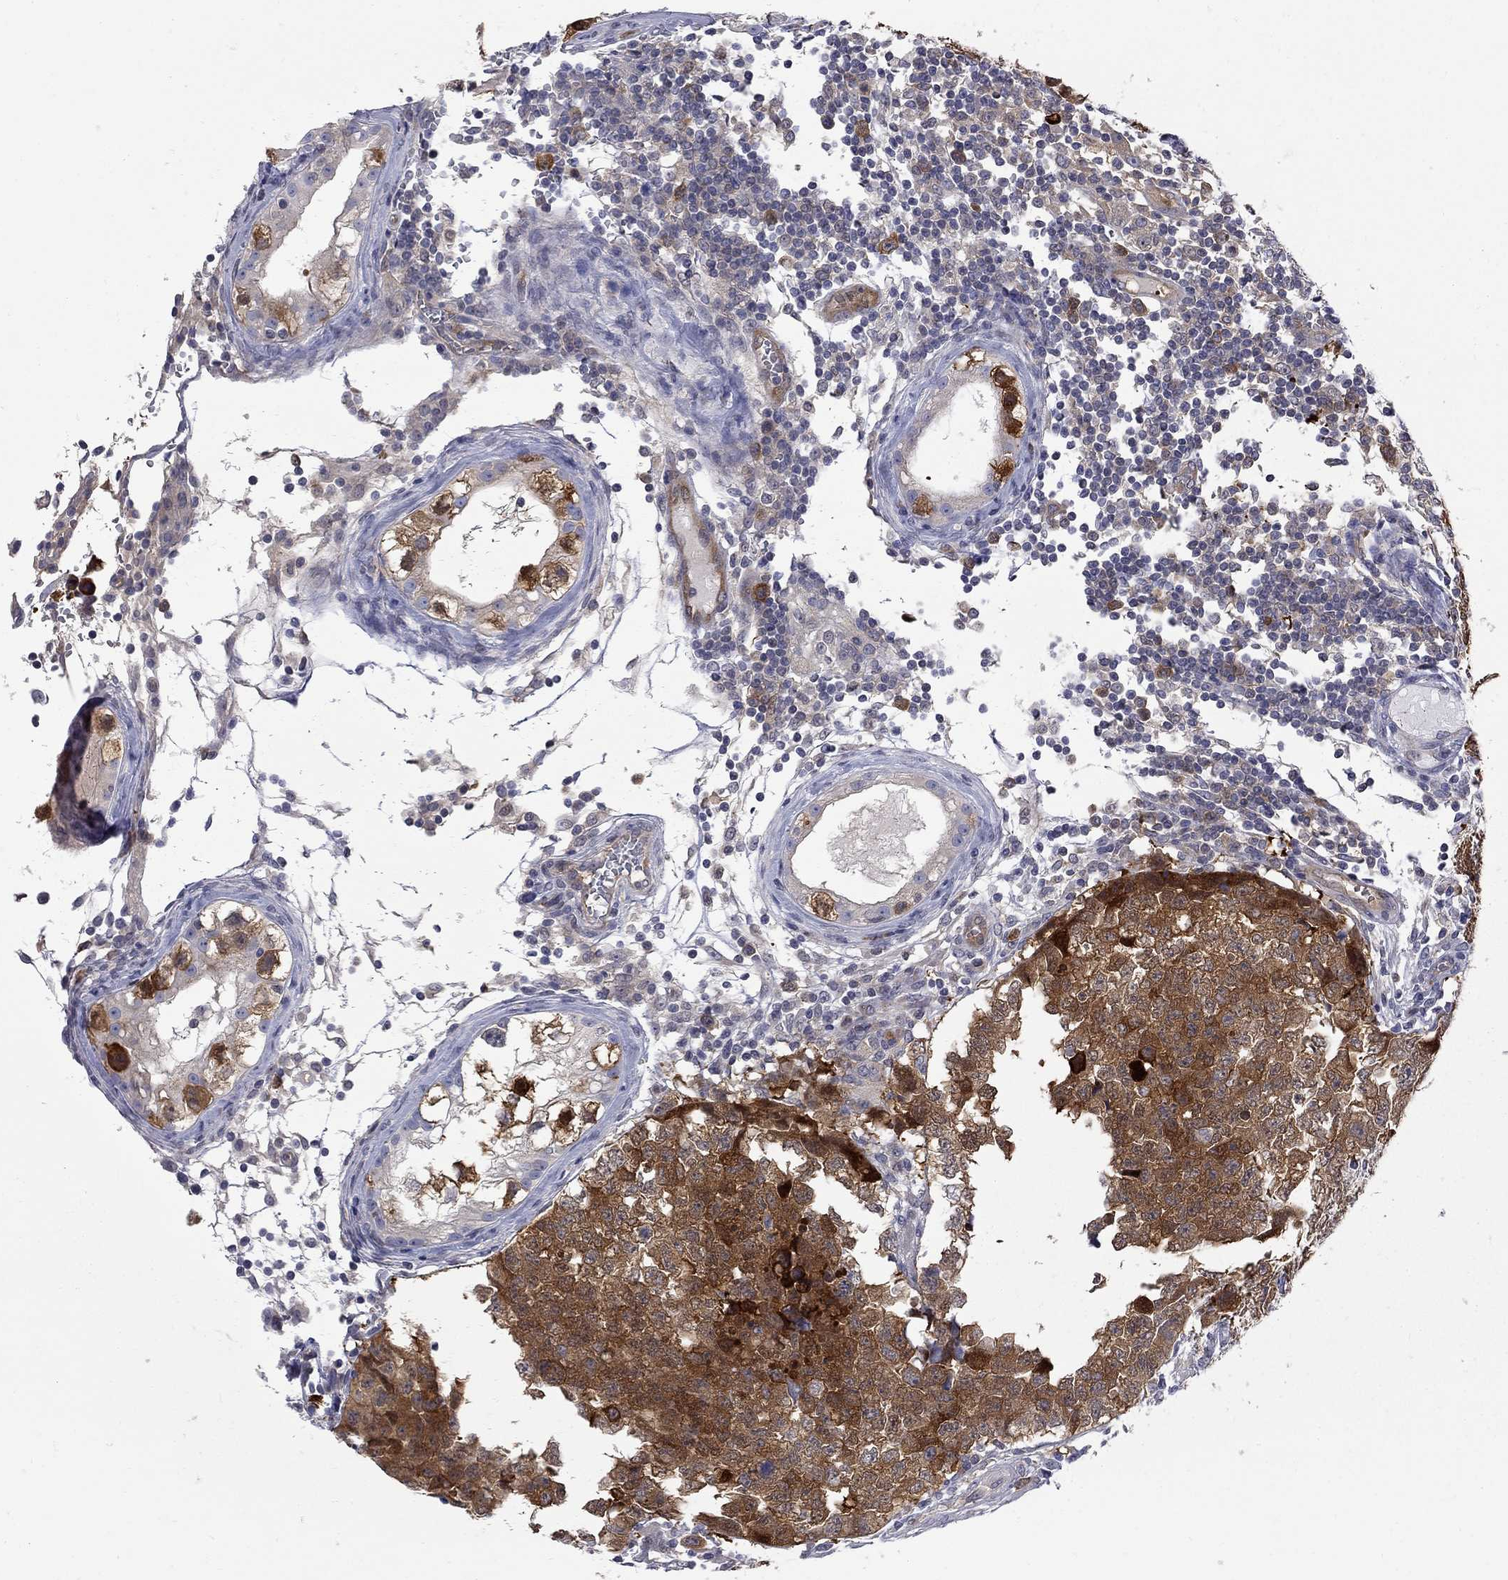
{"staining": {"intensity": "strong", "quantity": ">75%", "location": "cytoplasmic/membranous"}, "tissue": "testis cancer", "cell_type": "Tumor cells", "image_type": "cancer", "snomed": [{"axis": "morphology", "description": "Carcinoma, Embryonal, NOS"}, {"axis": "topography", "description": "Testis"}], "caption": "Protein expression analysis of human testis embryonal carcinoma reveals strong cytoplasmic/membranous expression in approximately >75% of tumor cells. The staining was performed using DAB to visualize the protein expression in brown, while the nuclei were stained in blue with hematoxylin (Magnification: 20x).", "gene": "GALNT8", "patient": {"sex": "male", "age": 23}}